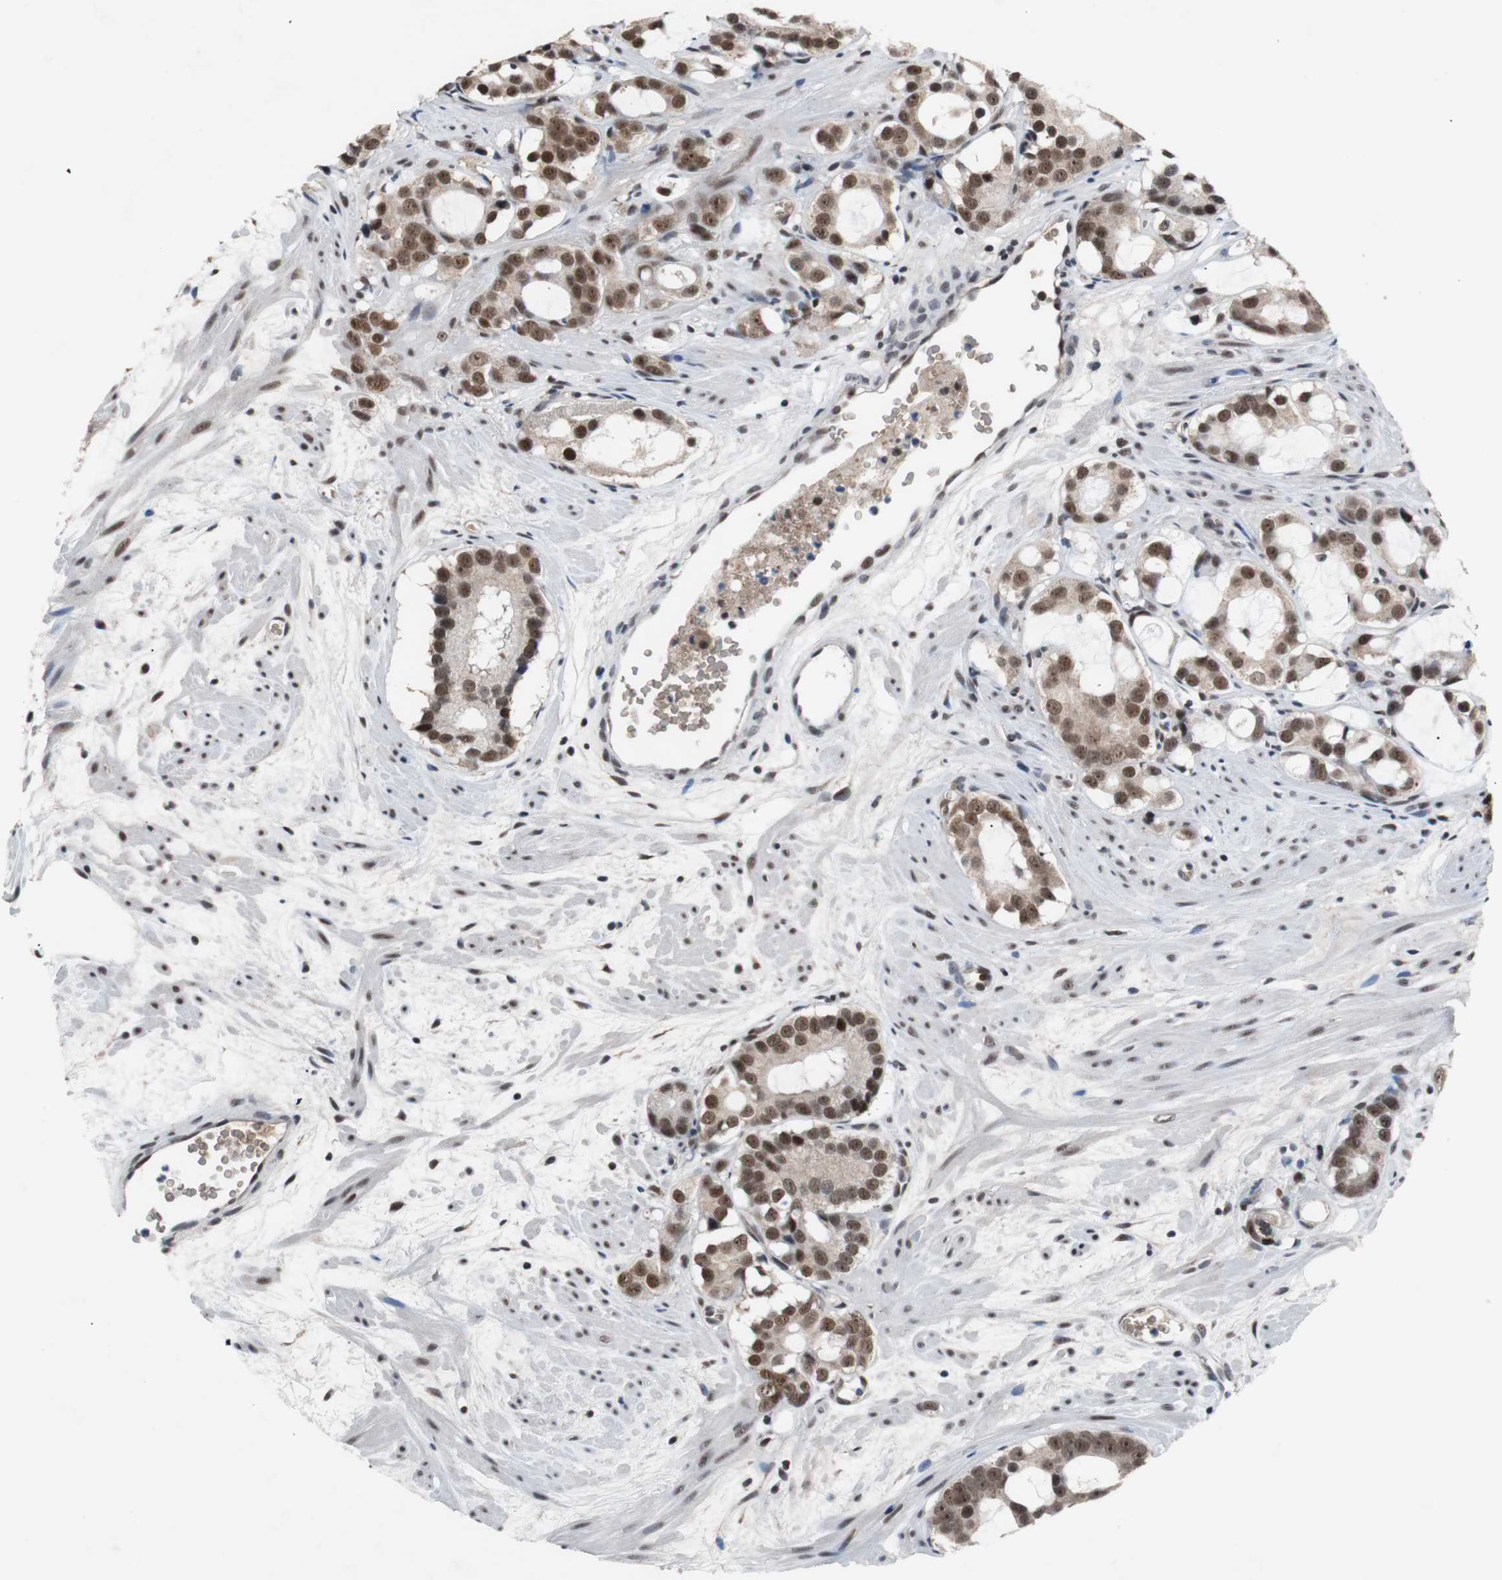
{"staining": {"intensity": "moderate", "quantity": ">75%", "location": "nuclear"}, "tissue": "prostate cancer", "cell_type": "Tumor cells", "image_type": "cancer", "snomed": [{"axis": "morphology", "description": "Adenocarcinoma, Low grade"}, {"axis": "topography", "description": "Prostate"}], "caption": "Immunohistochemical staining of adenocarcinoma (low-grade) (prostate) reveals medium levels of moderate nuclear expression in approximately >75% of tumor cells.", "gene": "USP28", "patient": {"sex": "male", "age": 57}}